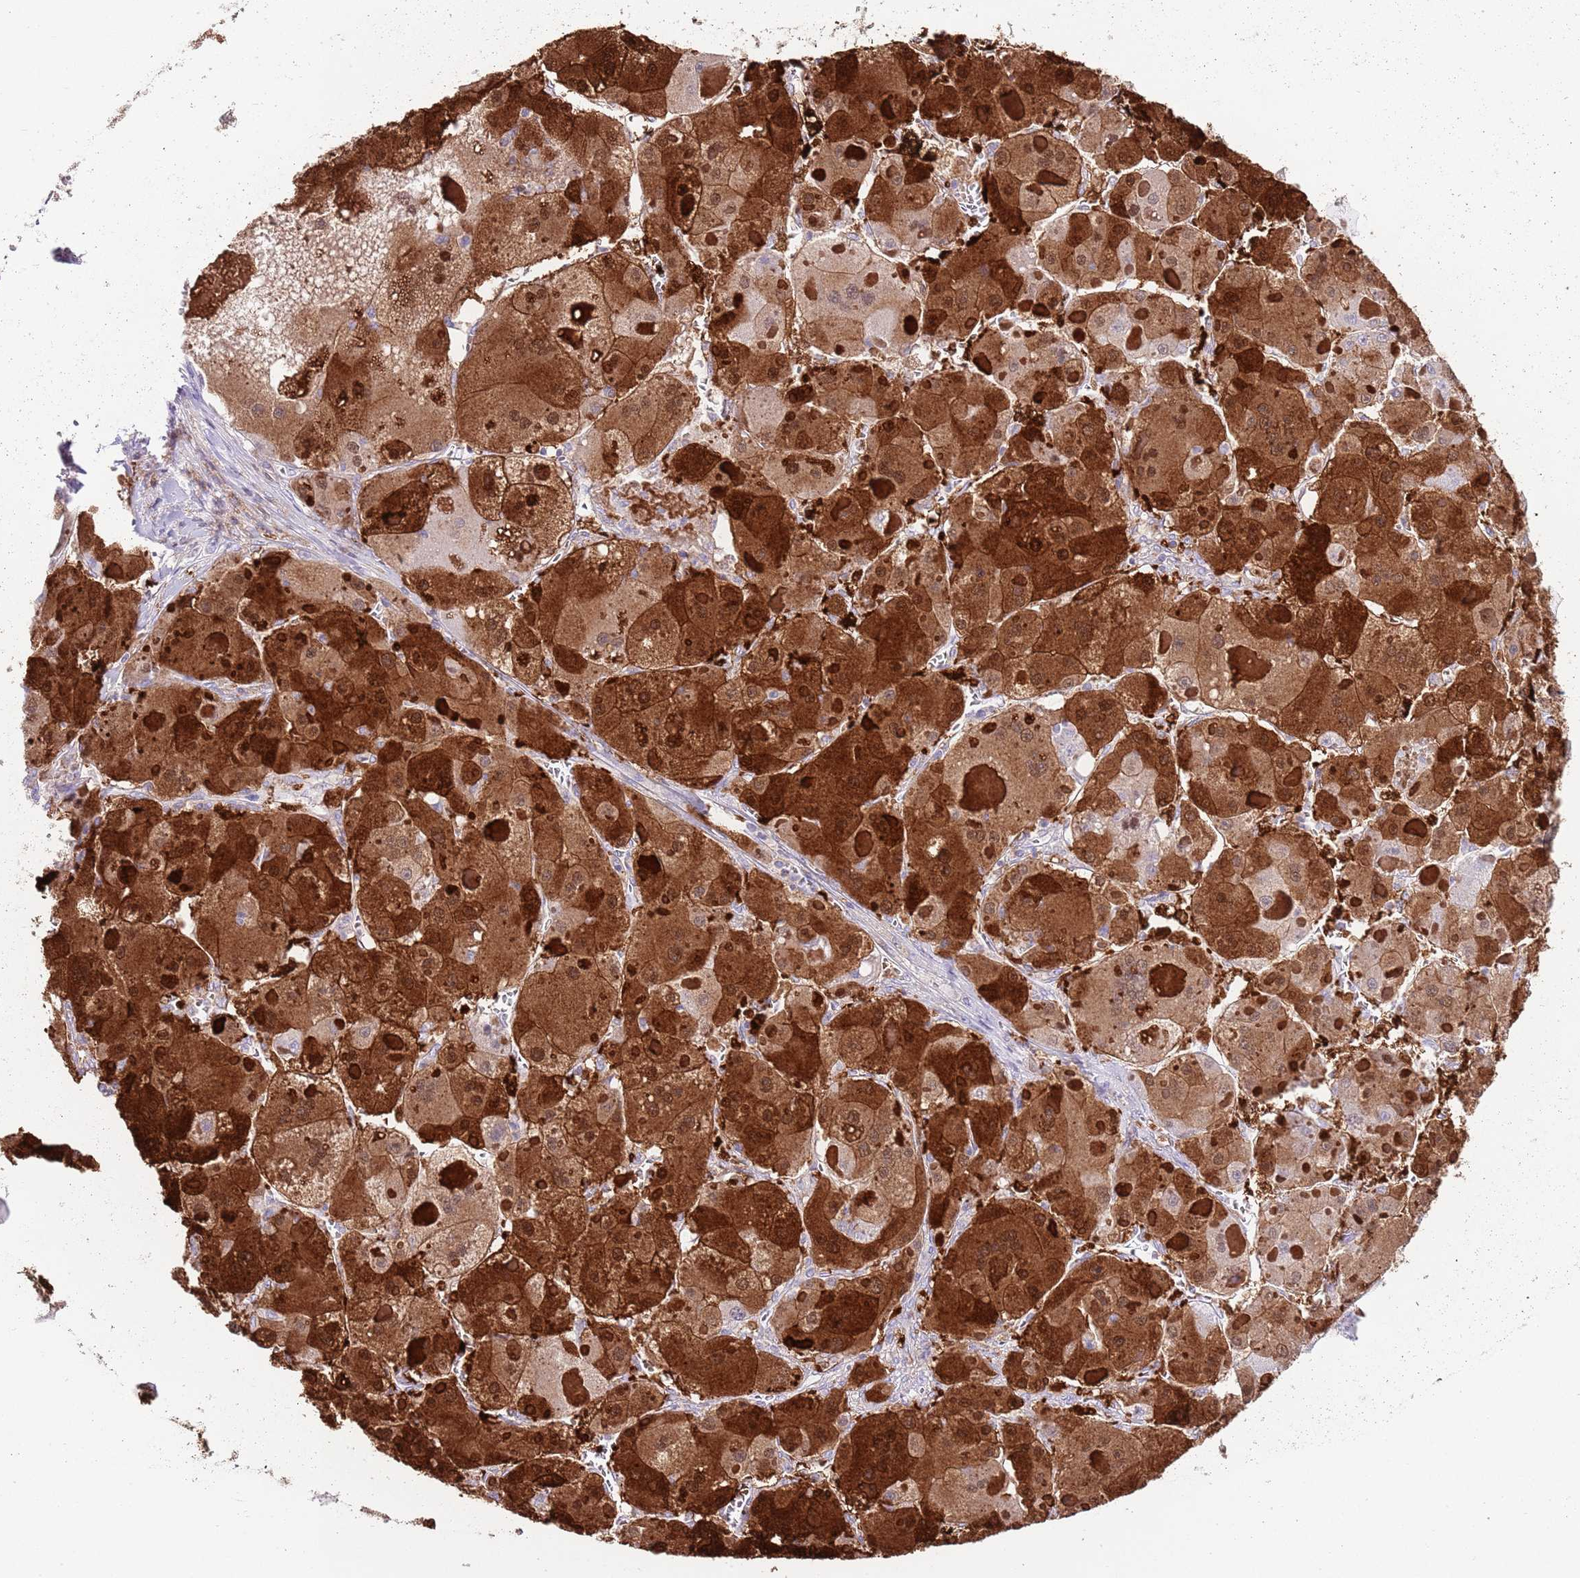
{"staining": {"intensity": "strong", "quantity": ">75%", "location": "cytoplasmic/membranous,nuclear"}, "tissue": "liver cancer", "cell_type": "Tumor cells", "image_type": "cancer", "snomed": [{"axis": "morphology", "description": "Carcinoma, Hepatocellular, NOS"}, {"axis": "topography", "description": "Liver"}], "caption": "A high amount of strong cytoplasmic/membranous and nuclear expression is seen in about >75% of tumor cells in liver cancer tissue.", "gene": "ALDH3A1", "patient": {"sex": "female", "age": 73}}